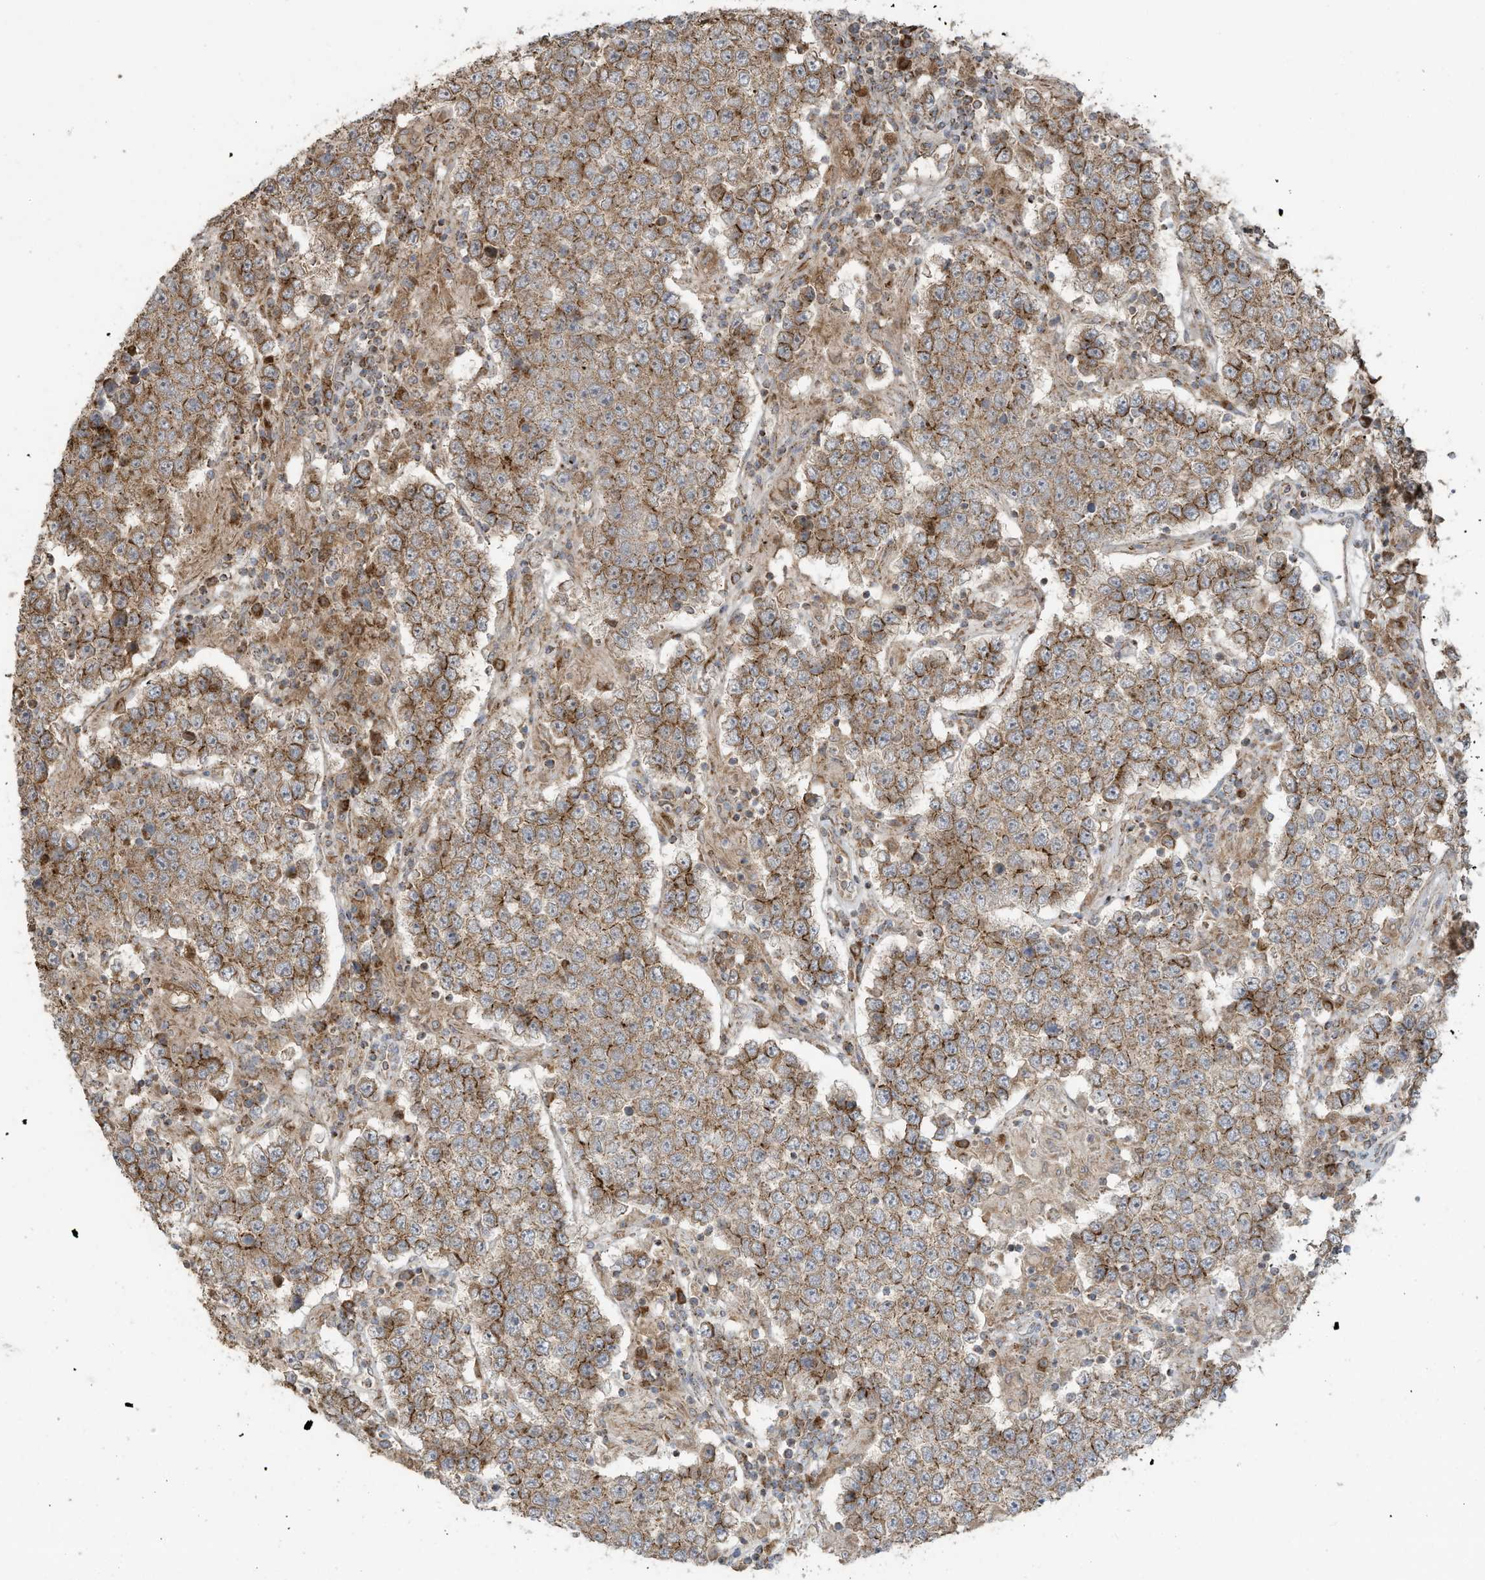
{"staining": {"intensity": "moderate", "quantity": ">75%", "location": "cytoplasmic/membranous"}, "tissue": "testis cancer", "cell_type": "Tumor cells", "image_type": "cancer", "snomed": [{"axis": "morphology", "description": "Normal tissue, NOS"}, {"axis": "morphology", "description": "Urothelial carcinoma, High grade"}, {"axis": "morphology", "description": "Seminoma, NOS"}, {"axis": "morphology", "description": "Carcinoma, Embryonal, NOS"}, {"axis": "topography", "description": "Urinary bladder"}, {"axis": "topography", "description": "Testis"}], "caption": "IHC photomicrograph of human testis embryonal carcinoma stained for a protein (brown), which displays medium levels of moderate cytoplasmic/membranous positivity in approximately >75% of tumor cells.", "gene": "C2orf74", "patient": {"sex": "male", "age": 41}}